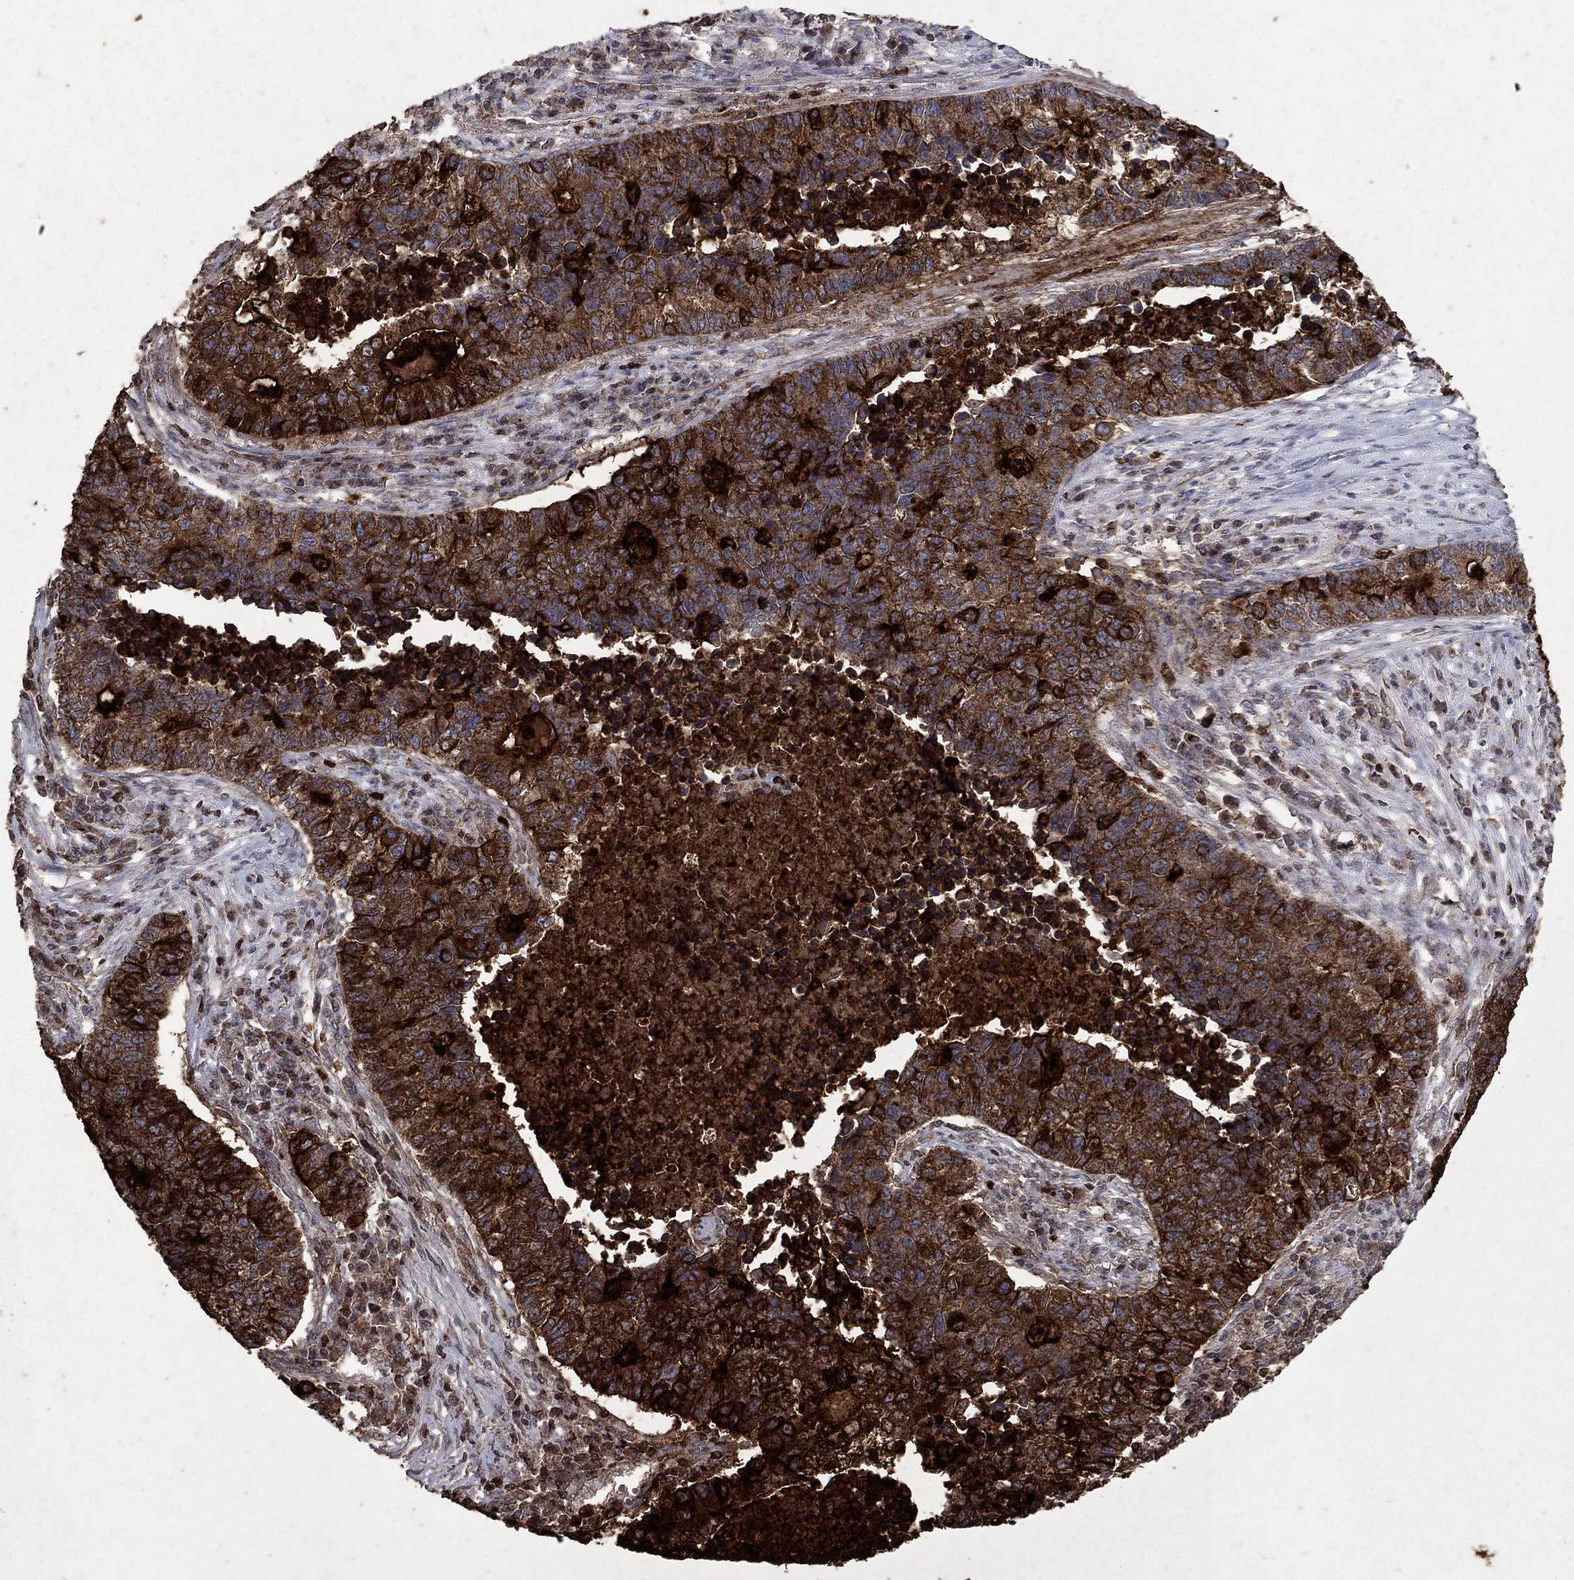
{"staining": {"intensity": "strong", "quantity": "25%-75%", "location": "cytoplasmic/membranous"}, "tissue": "lung cancer", "cell_type": "Tumor cells", "image_type": "cancer", "snomed": [{"axis": "morphology", "description": "Adenocarcinoma, NOS"}, {"axis": "topography", "description": "Lung"}], "caption": "Human lung adenocarcinoma stained for a protein (brown) displays strong cytoplasmic/membranous positive staining in approximately 25%-75% of tumor cells.", "gene": "CD24", "patient": {"sex": "male", "age": 57}}